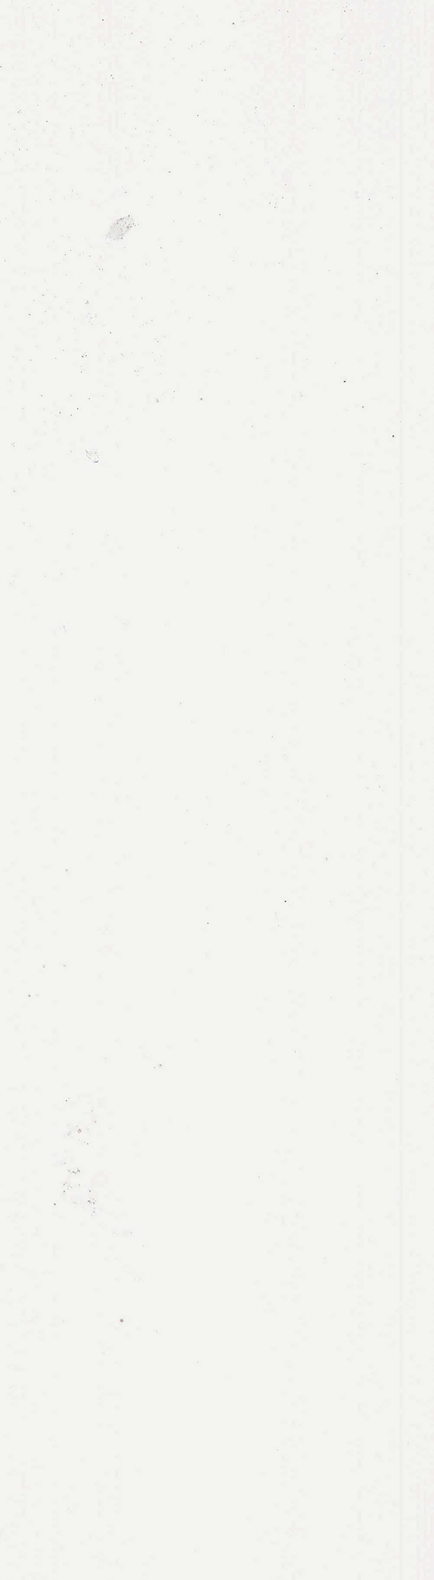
{"staining": {"intensity": "negative", "quantity": "none", "location": "none"}, "tissue": "cervix", "cell_type": "Glandular cells", "image_type": "normal", "snomed": [{"axis": "morphology", "description": "Normal tissue, NOS"}, {"axis": "topography", "description": "Cervix"}], "caption": "Protein analysis of benign cervix demonstrates no significant positivity in glandular cells. (Stains: DAB (3,3'-diaminobenzidine) immunohistochemistry (IHC) with hematoxylin counter stain, Microscopy: brightfield microscopy at high magnification).", "gene": "SPIN1", "patient": {"sex": "female", "age": 53}}